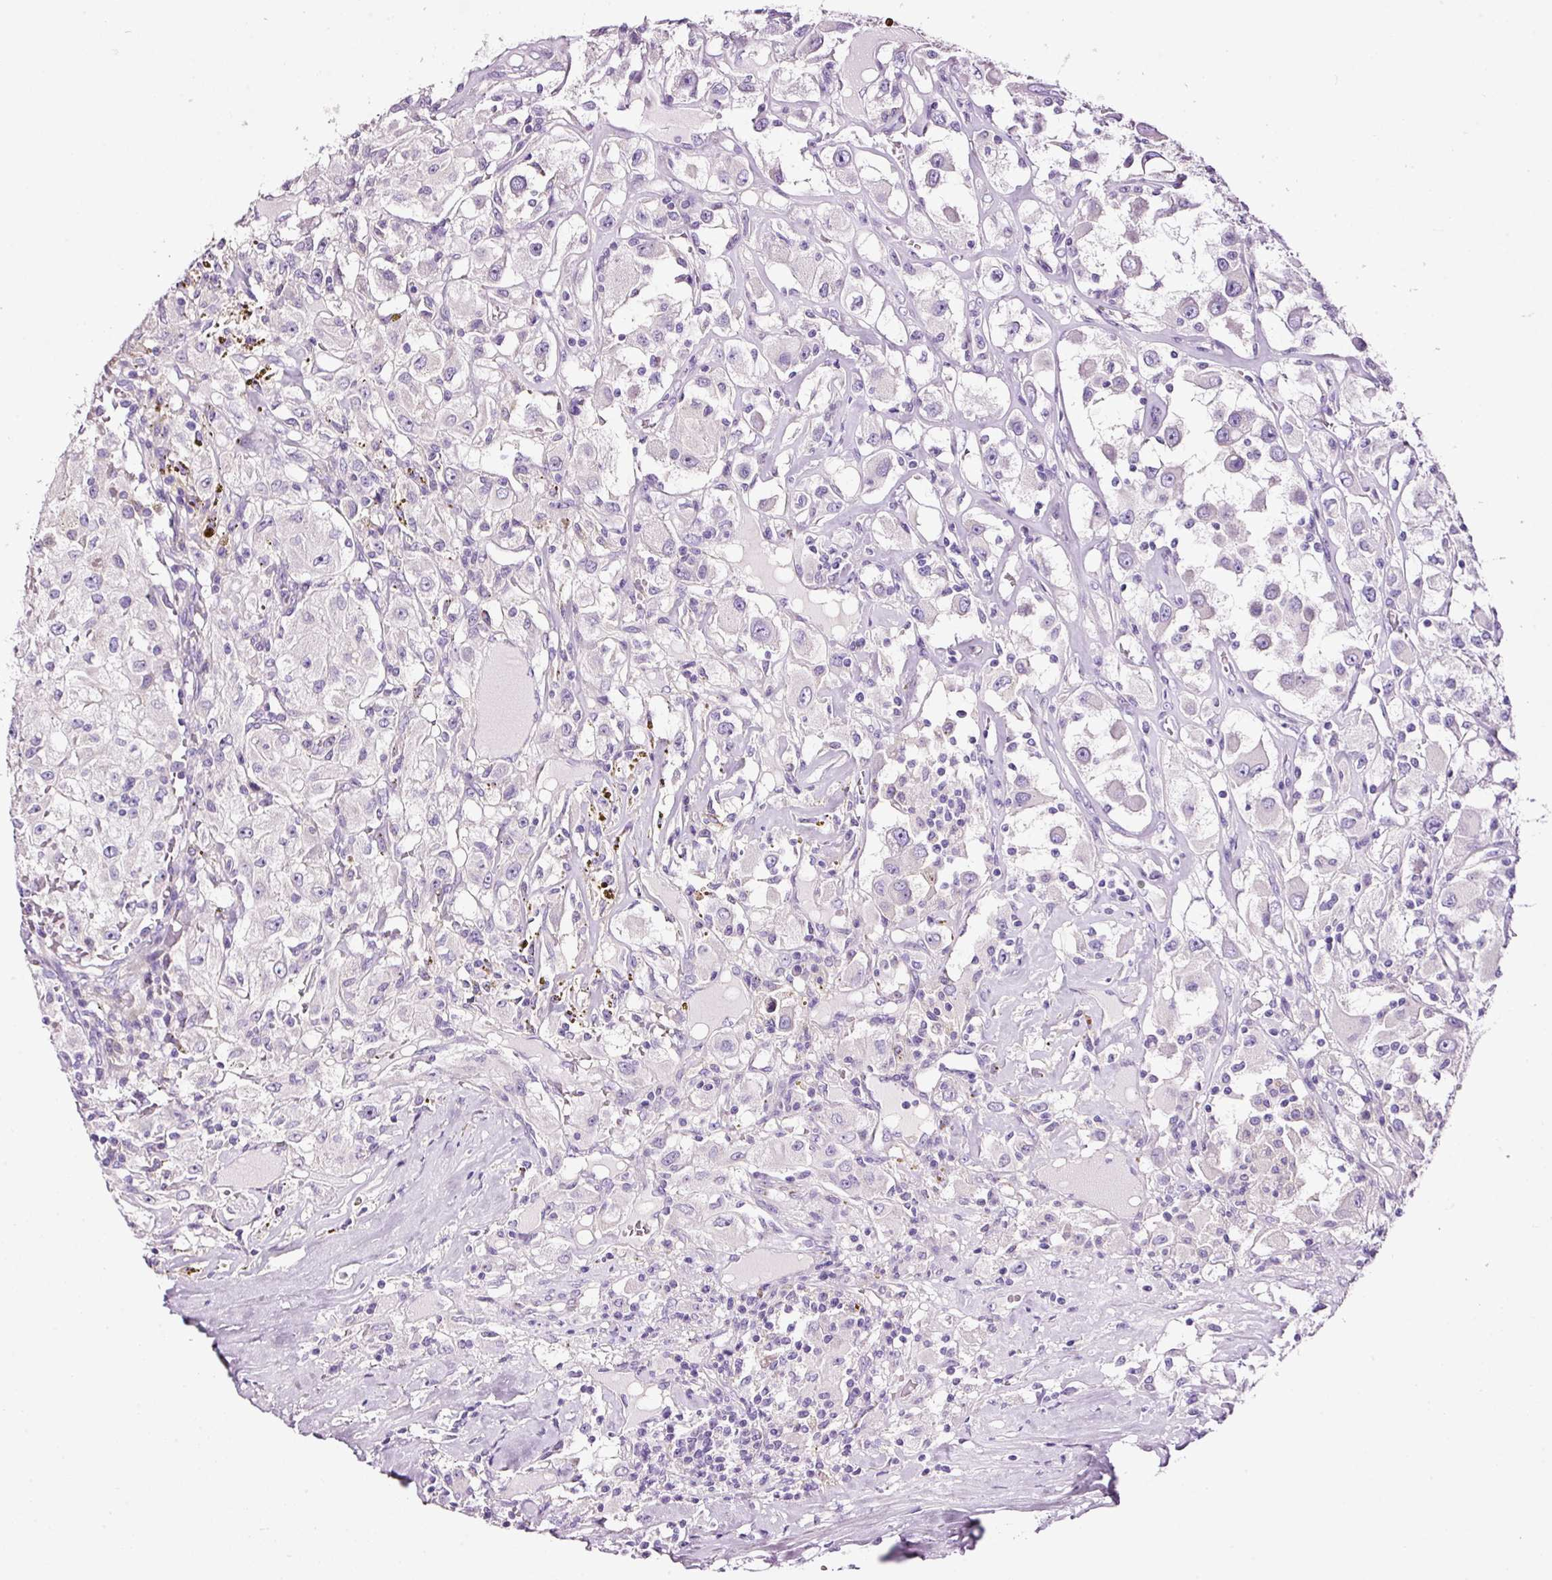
{"staining": {"intensity": "negative", "quantity": "none", "location": "none"}, "tissue": "renal cancer", "cell_type": "Tumor cells", "image_type": "cancer", "snomed": [{"axis": "morphology", "description": "Adenocarcinoma, NOS"}, {"axis": "topography", "description": "Kidney"}], "caption": "Immunohistochemical staining of human renal adenocarcinoma displays no significant positivity in tumor cells. Brightfield microscopy of IHC stained with DAB (3,3'-diaminobenzidine) (brown) and hematoxylin (blue), captured at high magnification.", "gene": "PAM", "patient": {"sex": "female", "age": 67}}